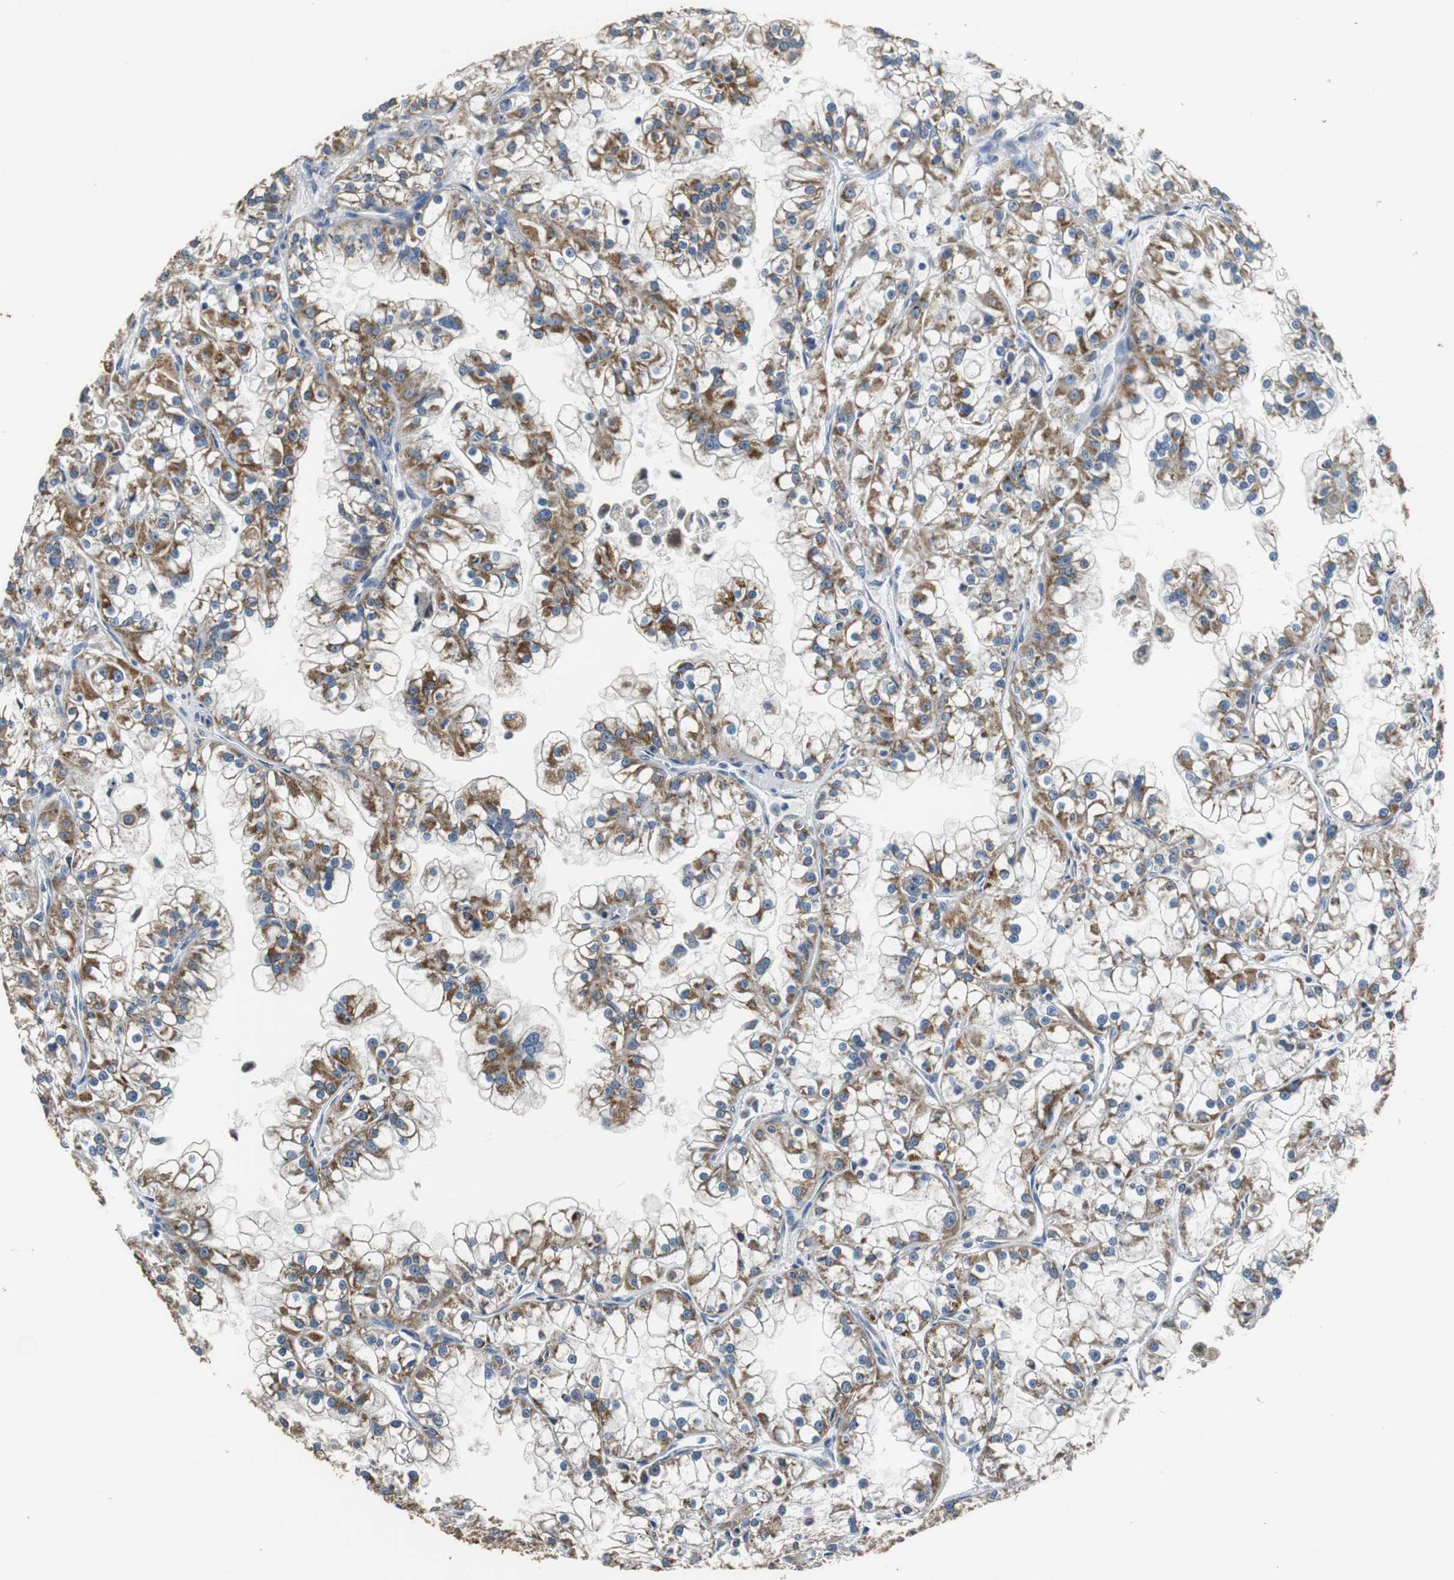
{"staining": {"intensity": "moderate", "quantity": "25%-75%", "location": "cytoplasmic/membranous"}, "tissue": "renal cancer", "cell_type": "Tumor cells", "image_type": "cancer", "snomed": [{"axis": "morphology", "description": "Adenocarcinoma, NOS"}, {"axis": "topography", "description": "Kidney"}], "caption": "IHC image of human renal cancer (adenocarcinoma) stained for a protein (brown), which displays medium levels of moderate cytoplasmic/membranous staining in approximately 25%-75% of tumor cells.", "gene": "HMGCL", "patient": {"sex": "female", "age": 52}}